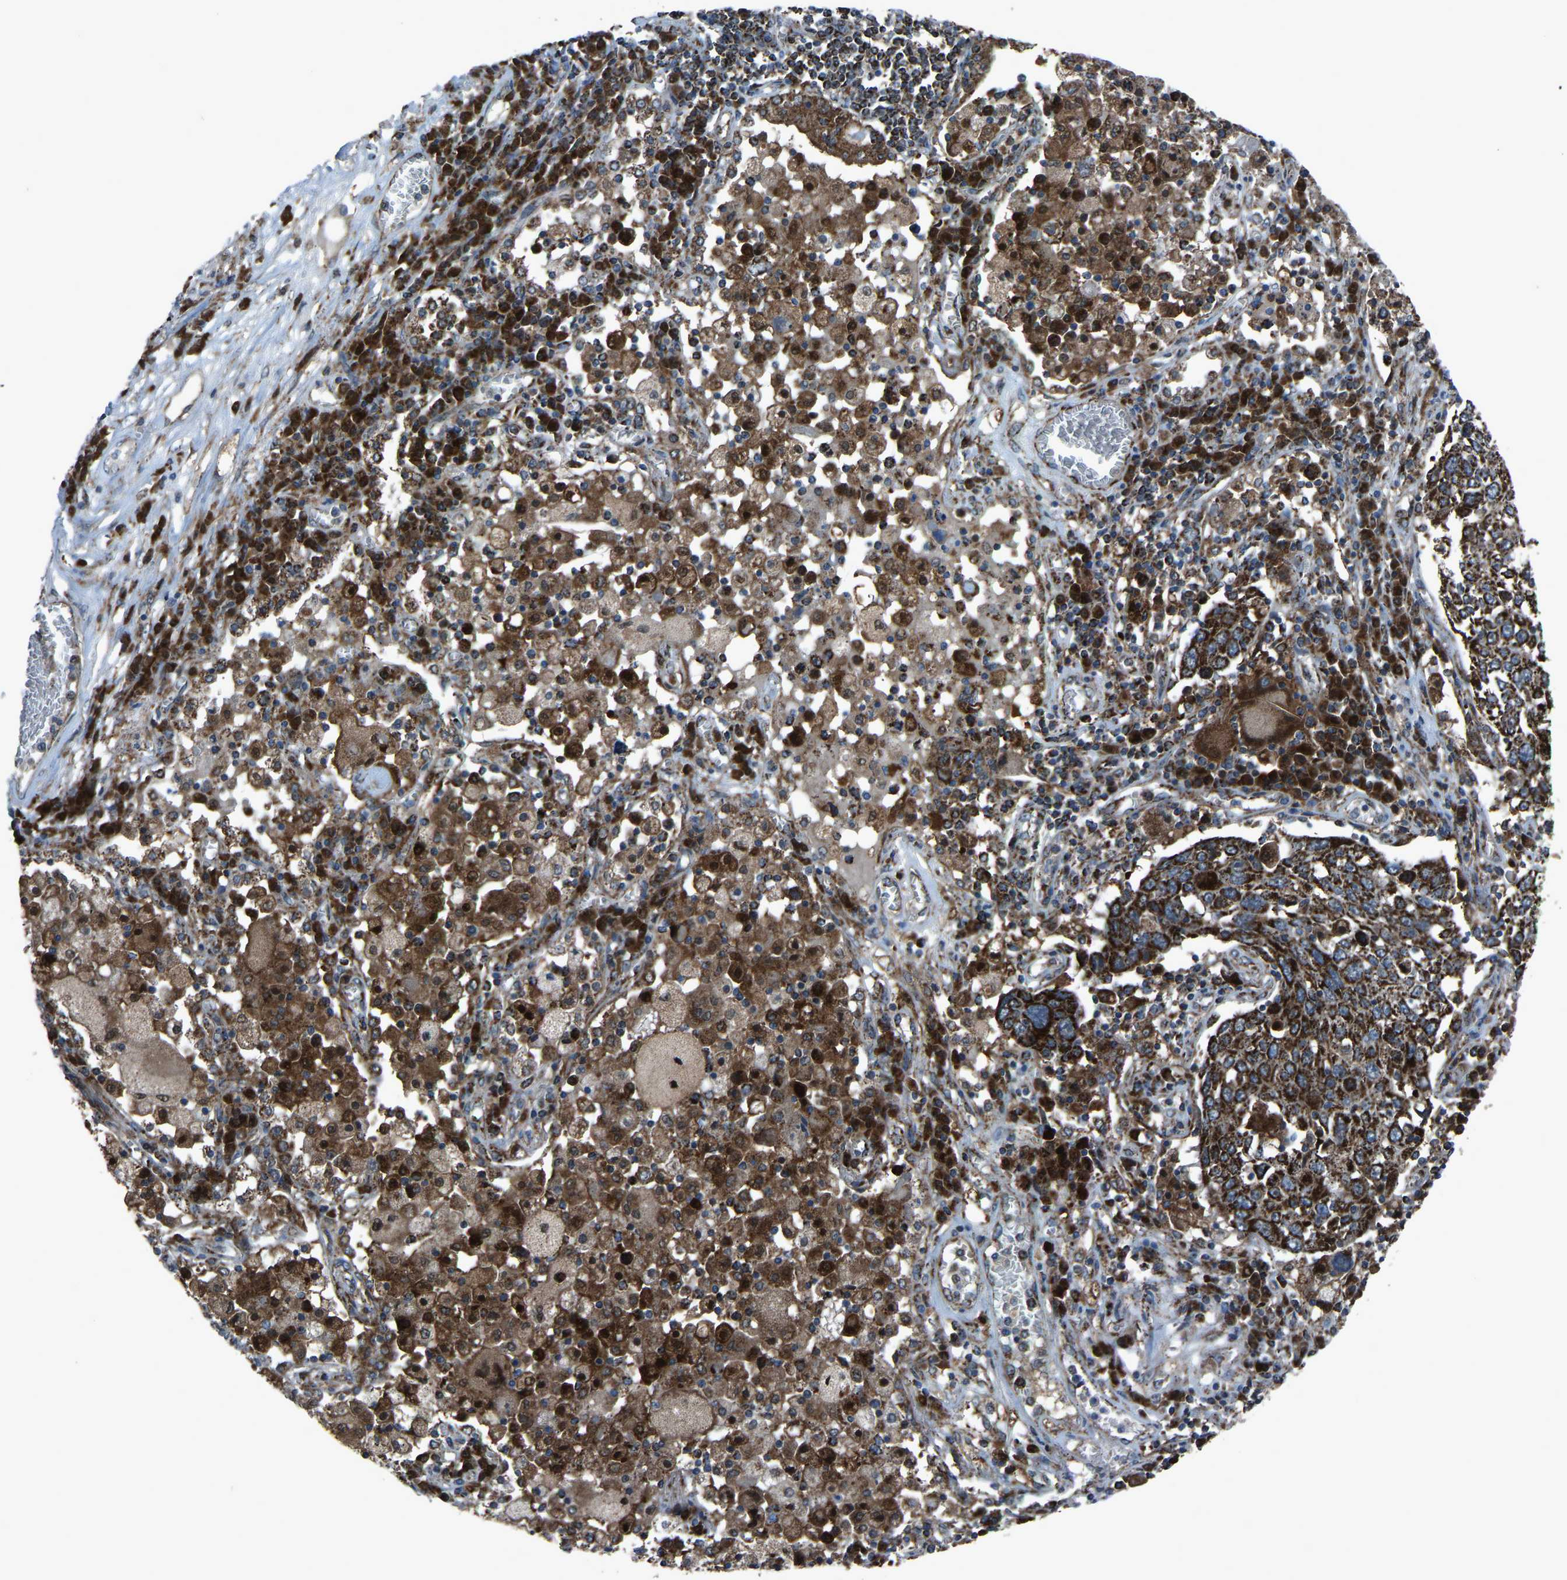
{"staining": {"intensity": "strong", "quantity": ">75%", "location": "cytoplasmic/membranous"}, "tissue": "lung cancer", "cell_type": "Tumor cells", "image_type": "cancer", "snomed": [{"axis": "morphology", "description": "Squamous cell carcinoma, NOS"}, {"axis": "topography", "description": "Lung"}], "caption": "High-magnification brightfield microscopy of squamous cell carcinoma (lung) stained with DAB (3,3'-diaminobenzidine) (brown) and counterstained with hematoxylin (blue). tumor cells exhibit strong cytoplasmic/membranous positivity is identified in about>75% of cells.", "gene": "AKR1A1", "patient": {"sex": "male", "age": 65}}